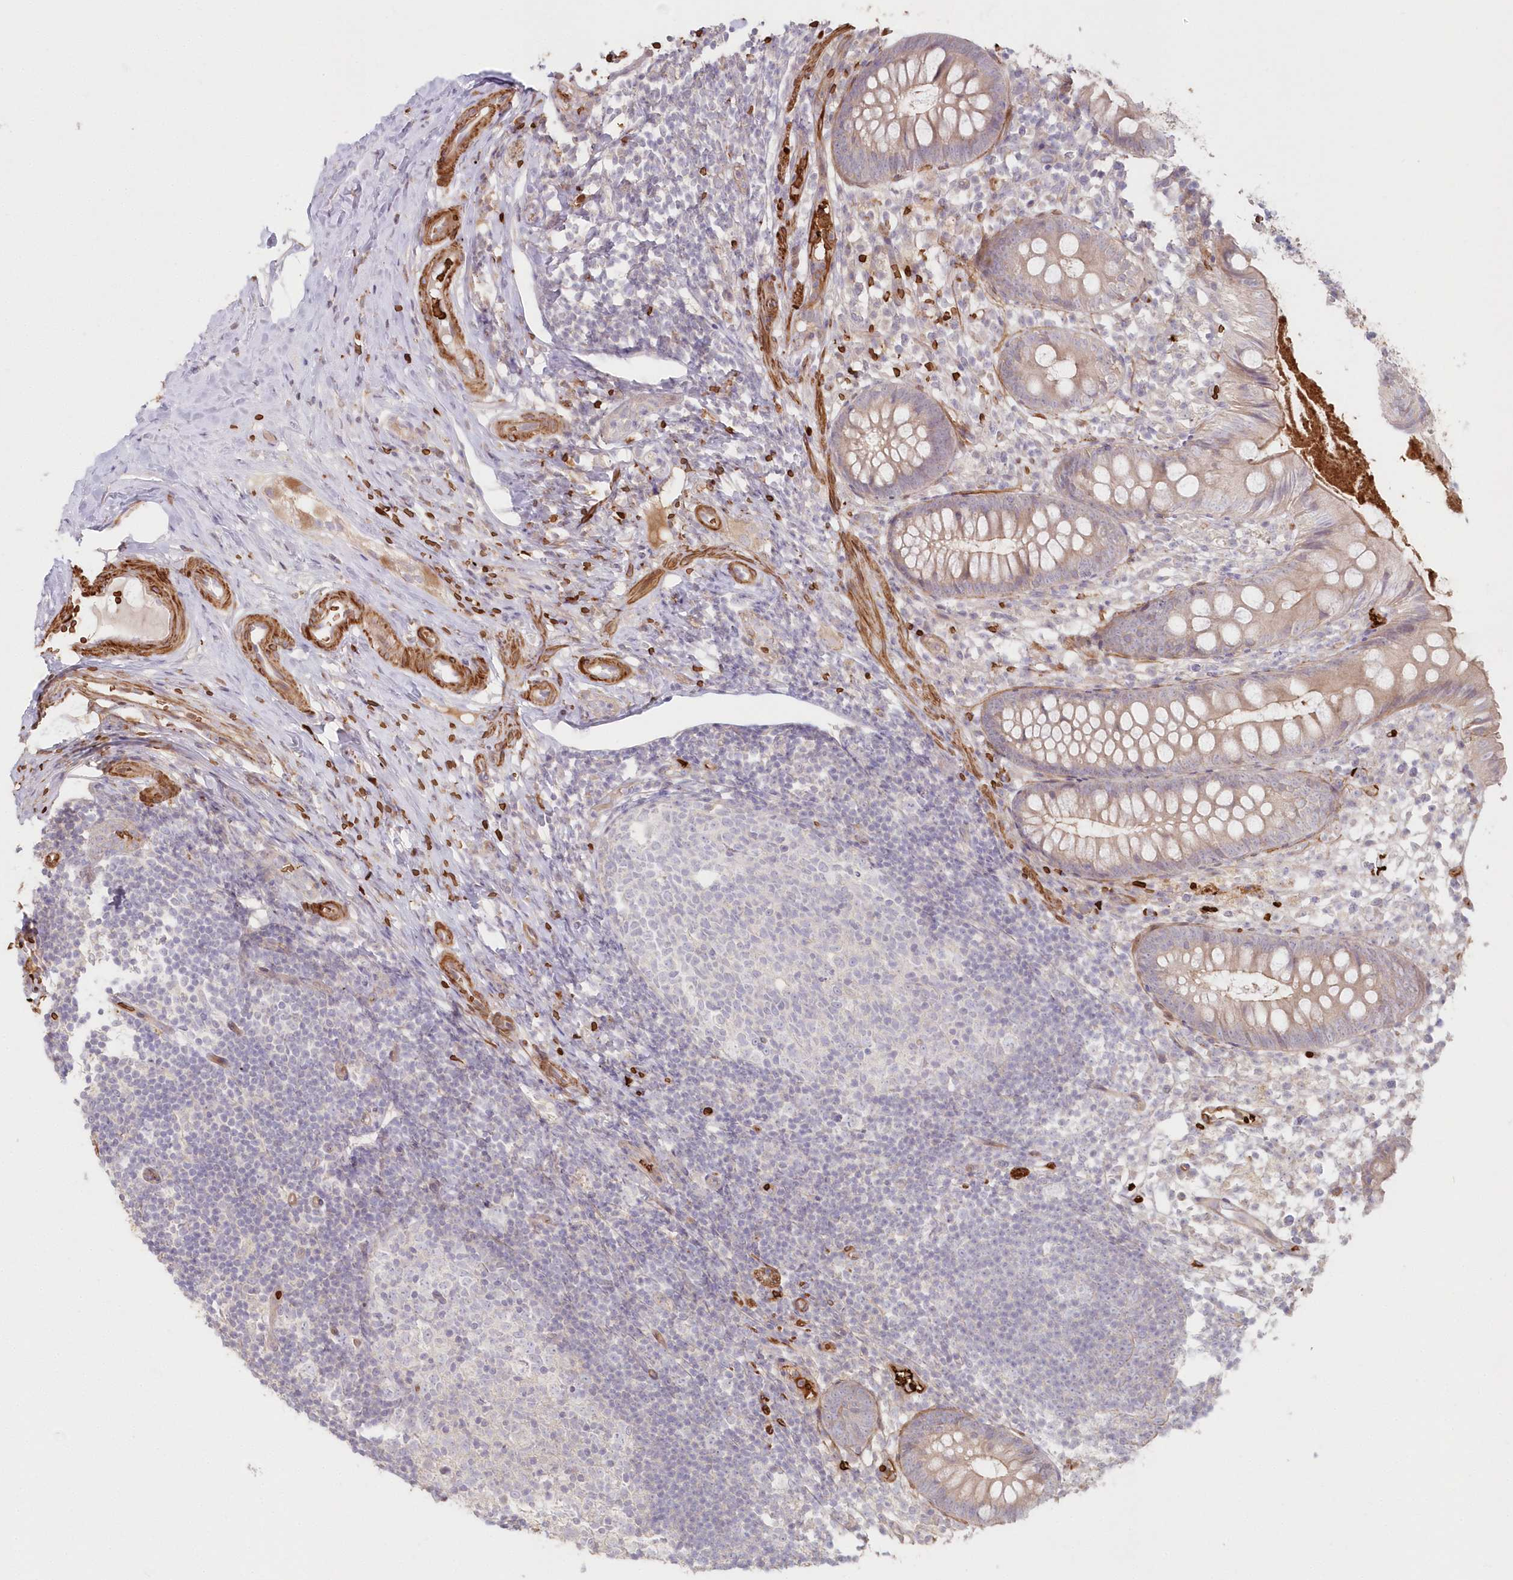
{"staining": {"intensity": "weak", "quantity": "25%-75%", "location": "cytoplasmic/membranous"}, "tissue": "appendix", "cell_type": "Glandular cells", "image_type": "normal", "snomed": [{"axis": "morphology", "description": "Normal tissue, NOS"}, {"axis": "topography", "description": "Appendix"}], "caption": "Immunohistochemistry (IHC) staining of unremarkable appendix, which shows low levels of weak cytoplasmic/membranous staining in approximately 25%-75% of glandular cells indicating weak cytoplasmic/membranous protein expression. The staining was performed using DAB (brown) for protein detection and nuclei were counterstained in hematoxylin (blue).", "gene": "SERINC1", "patient": {"sex": "female", "age": 20}}